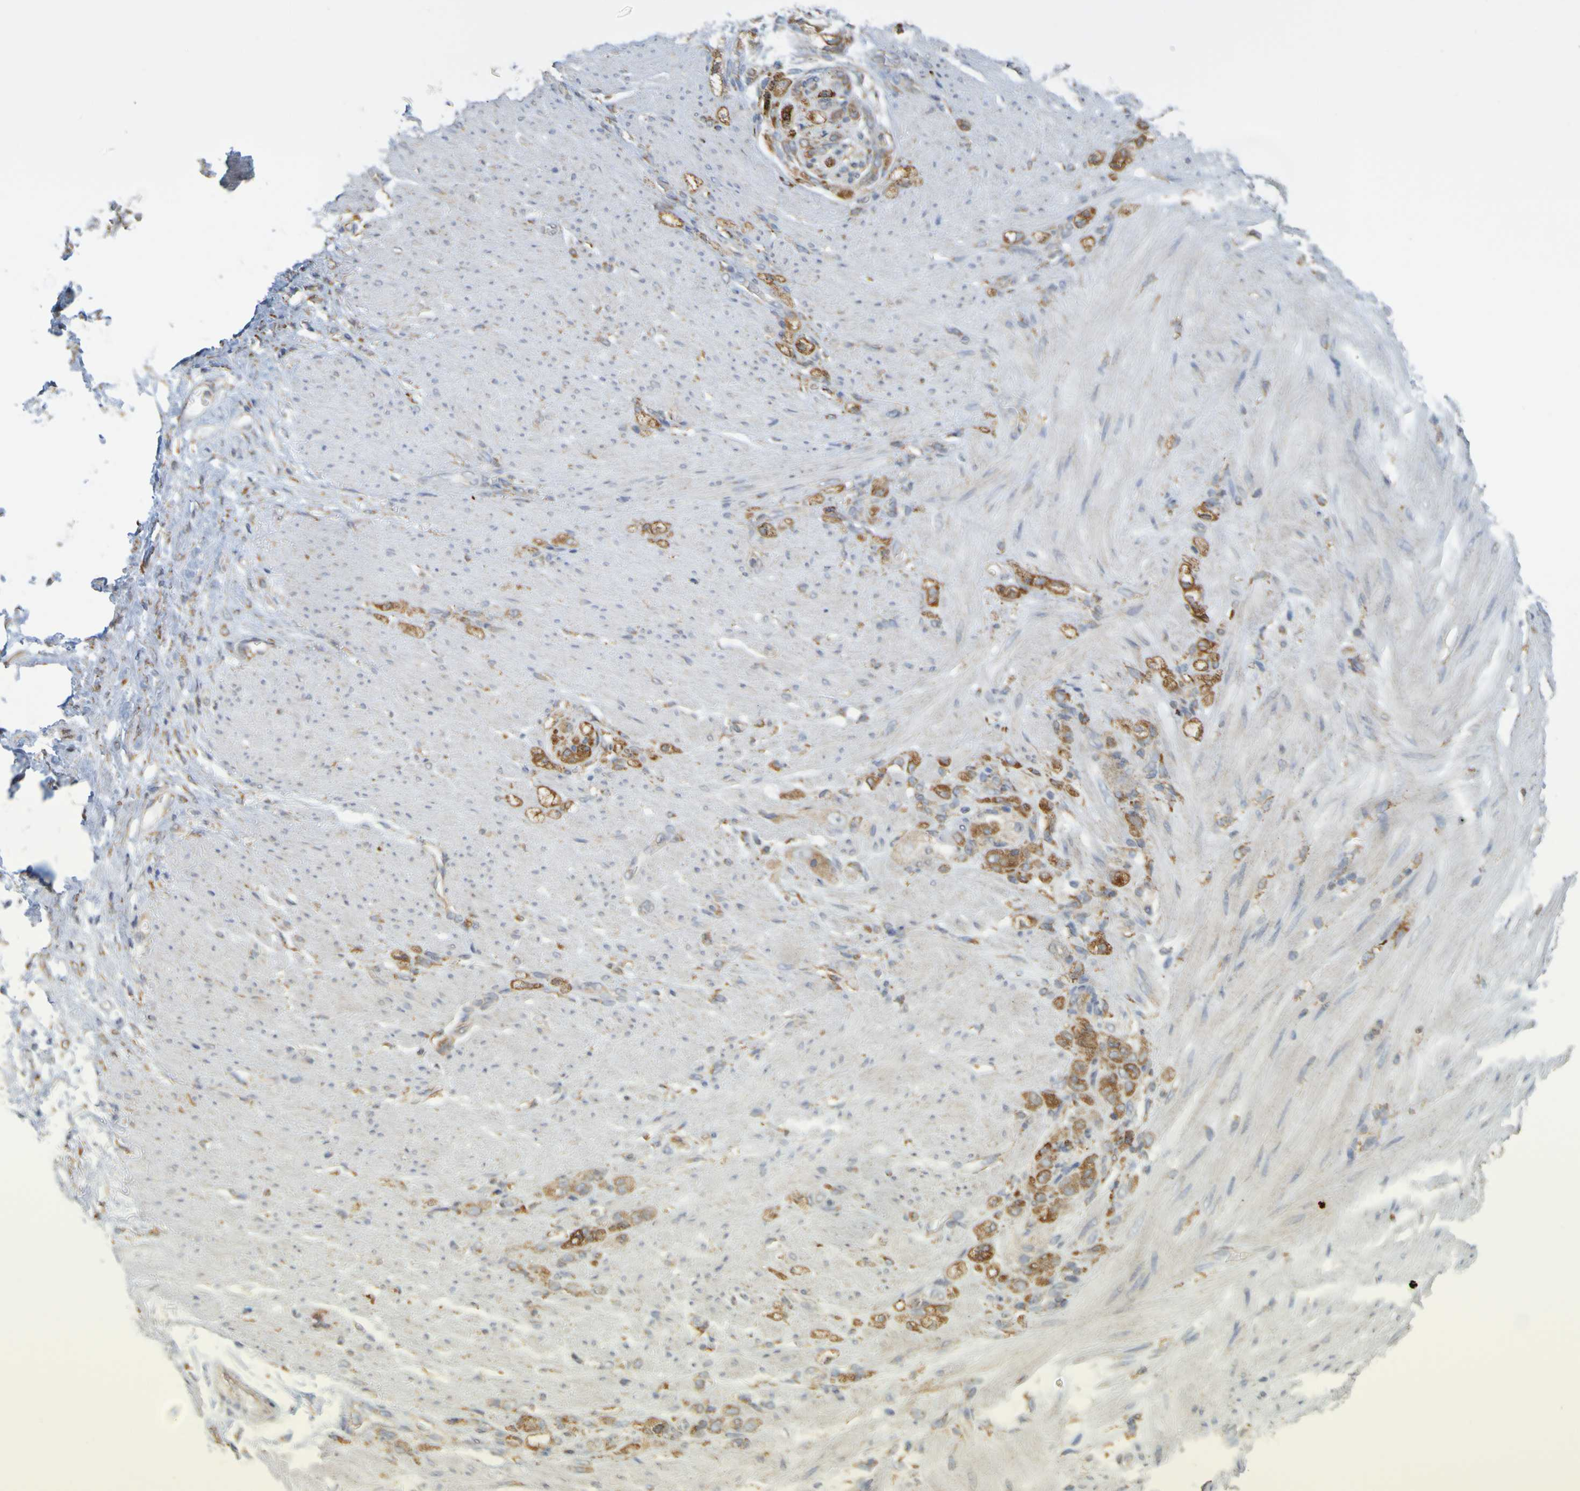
{"staining": {"intensity": "moderate", "quantity": ">75%", "location": "cytoplasmic/membranous"}, "tissue": "stomach cancer", "cell_type": "Tumor cells", "image_type": "cancer", "snomed": [{"axis": "morphology", "description": "Adenocarcinoma, NOS"}, {"axis": "topography", "description": "Stomach"}], "caption": "Tumor cells demonstrate medium levels of moderate cytoplasmic/membranous expression in approximately >75% of cells in stomach cancer (adenocarcinoma). The staining was performed using DAB to visualize the protein expression in brown, while the nuclei were stained in blue with hematoxylin (Magnification: 20x).", "gene": "PDIA3", "patient": {"sex": "male", "age": 82}}